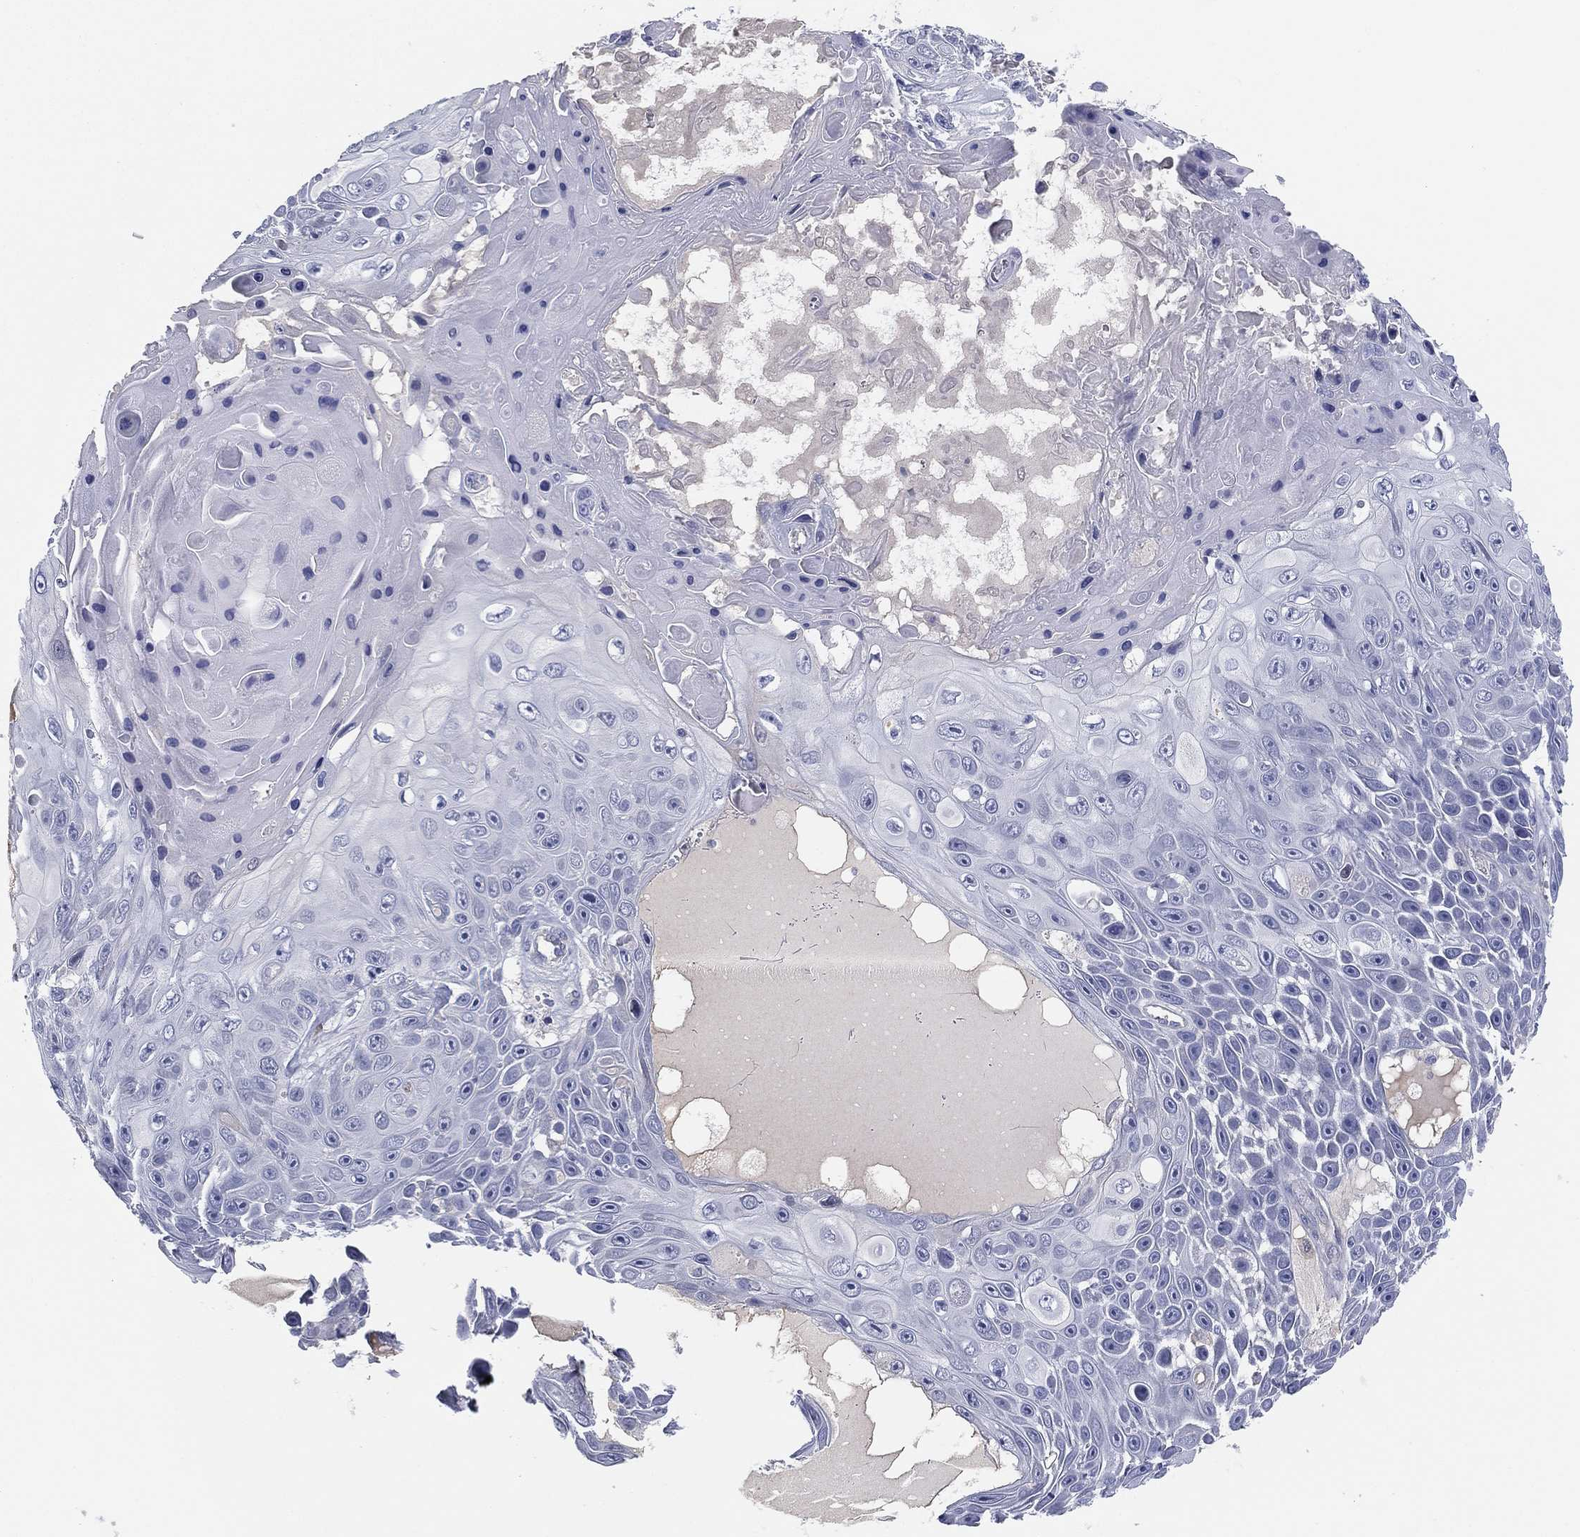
{"staining": {"intensity": "negative", "quantity": "none", "location": "none"}, "tissue": "skin cancer", "cell_type": "Tumor cells", "image_type": "cancer", "snomed": [{"axis": "morphology", "description": "Squamous cell carcinoma, NOS"}, {"axis": "topography", "description": "Skin"}], "caption": "High magnification brightfield microscopy of skin cancer (squamous cell carcinoma) stained with DAB (brown) and counterstained with hematoxylin (blue): tumor cells show no significant positivity. The staining was performed using DAB to visualize the protein expression in brown, while the nuclei were stained in blue with hematoxylin (Magnification: 20x).", "gene": "MLF1", "patient": {"sex": "male", "age": 82}}